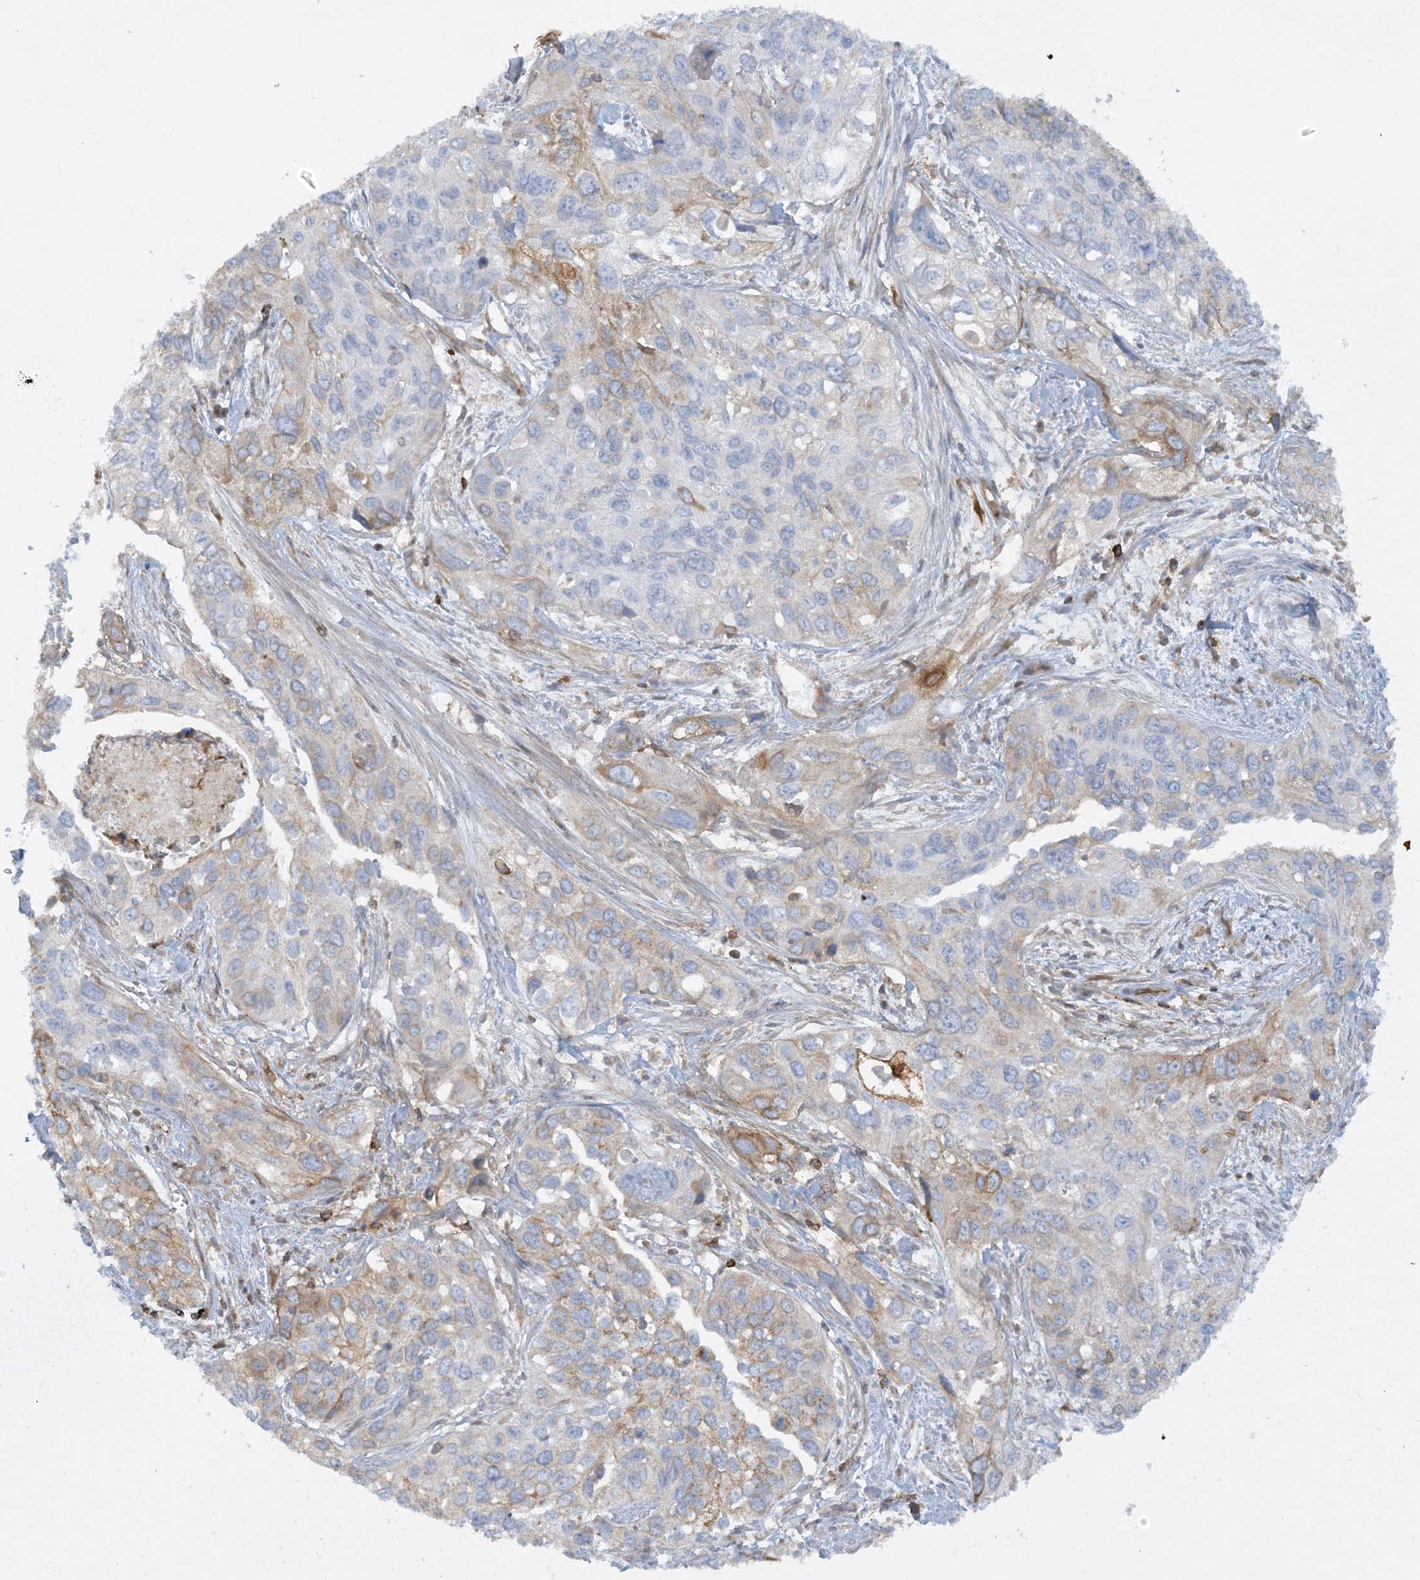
{"staining": {"intensity": "moderate", "quantity": "<25%", "location": "cytoplasmic/membranous"}, "tissue": "cervical cancer", "cell_type": "Tumor cells", "image_type": "cancer", "snomed": [{"axis": "morphology", "description": "Squamous cell carcinoma, NOS"}, {"axis": "topography", "description": "Cervix"}], "caption": "This is a histology image of immunohistochemistry (IHC) staining of cervical cancer, which shows moderate expression in the cytoplasmic/membranous of tumor cells.", "gene": "HLA-E", "patient": {"sex": "female", "age": 55}}